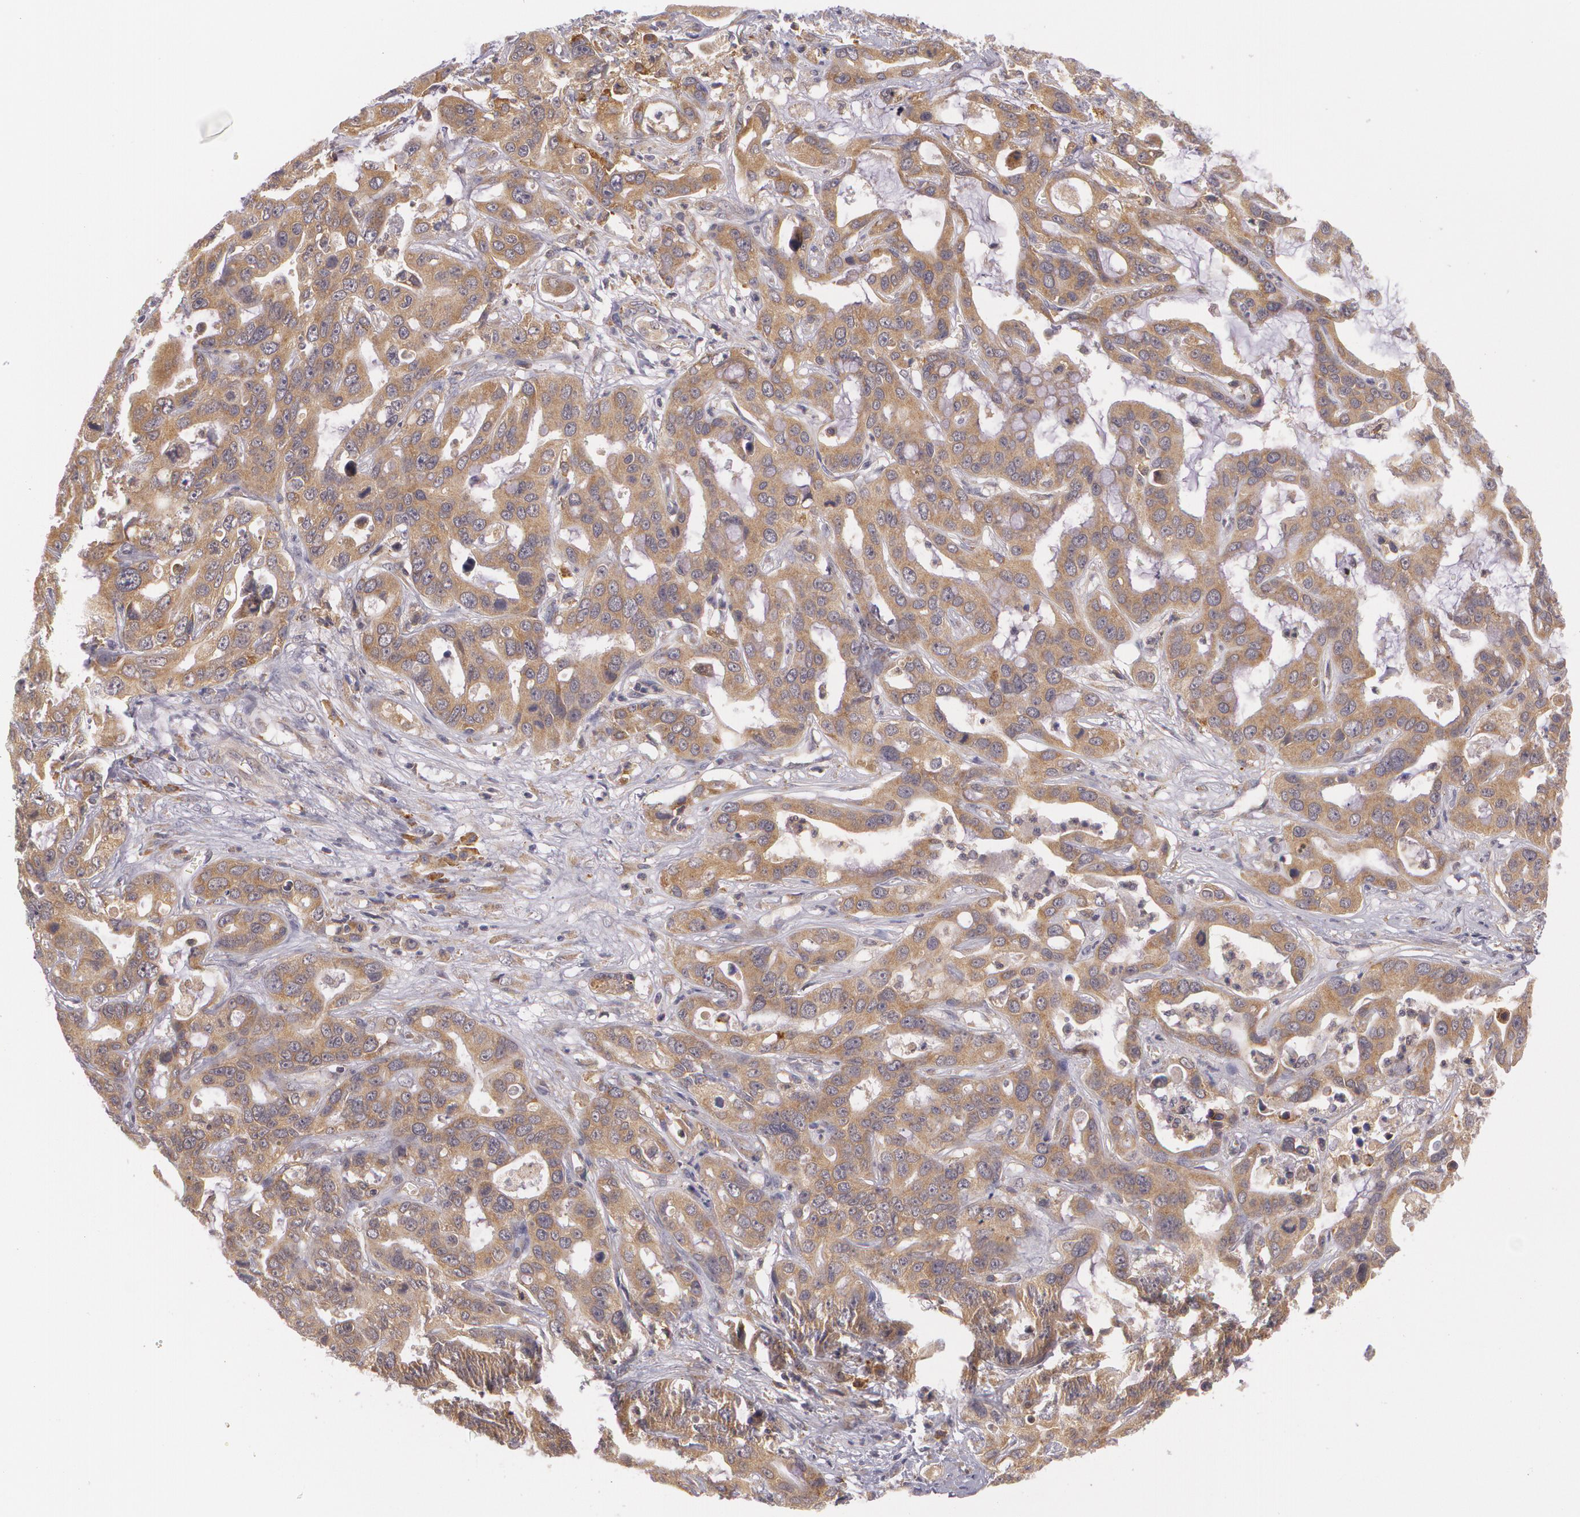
{"staining": {"intensity": "moderate", "quantity": ">75%", "location": "cytoplasmic/membranous"}, "tissue": "liver cancer", "cell_type": "Tumor cells", "image_type": "cancer", "snomed": [{"axis": "morphology", "description": "Cholangiocarcinoma"}, {"axis": "topography", "description": "Liver"}], "caption": "The immunohistochemical stain labels moderate cytoplasmic/membranous staining in tumor cells of liver cancer tissue. (DAB IHC, brown staining for protein, blue staining for nuclei).", "gene": "CCL17", "patient": {"sex": "female", "age": 65}}